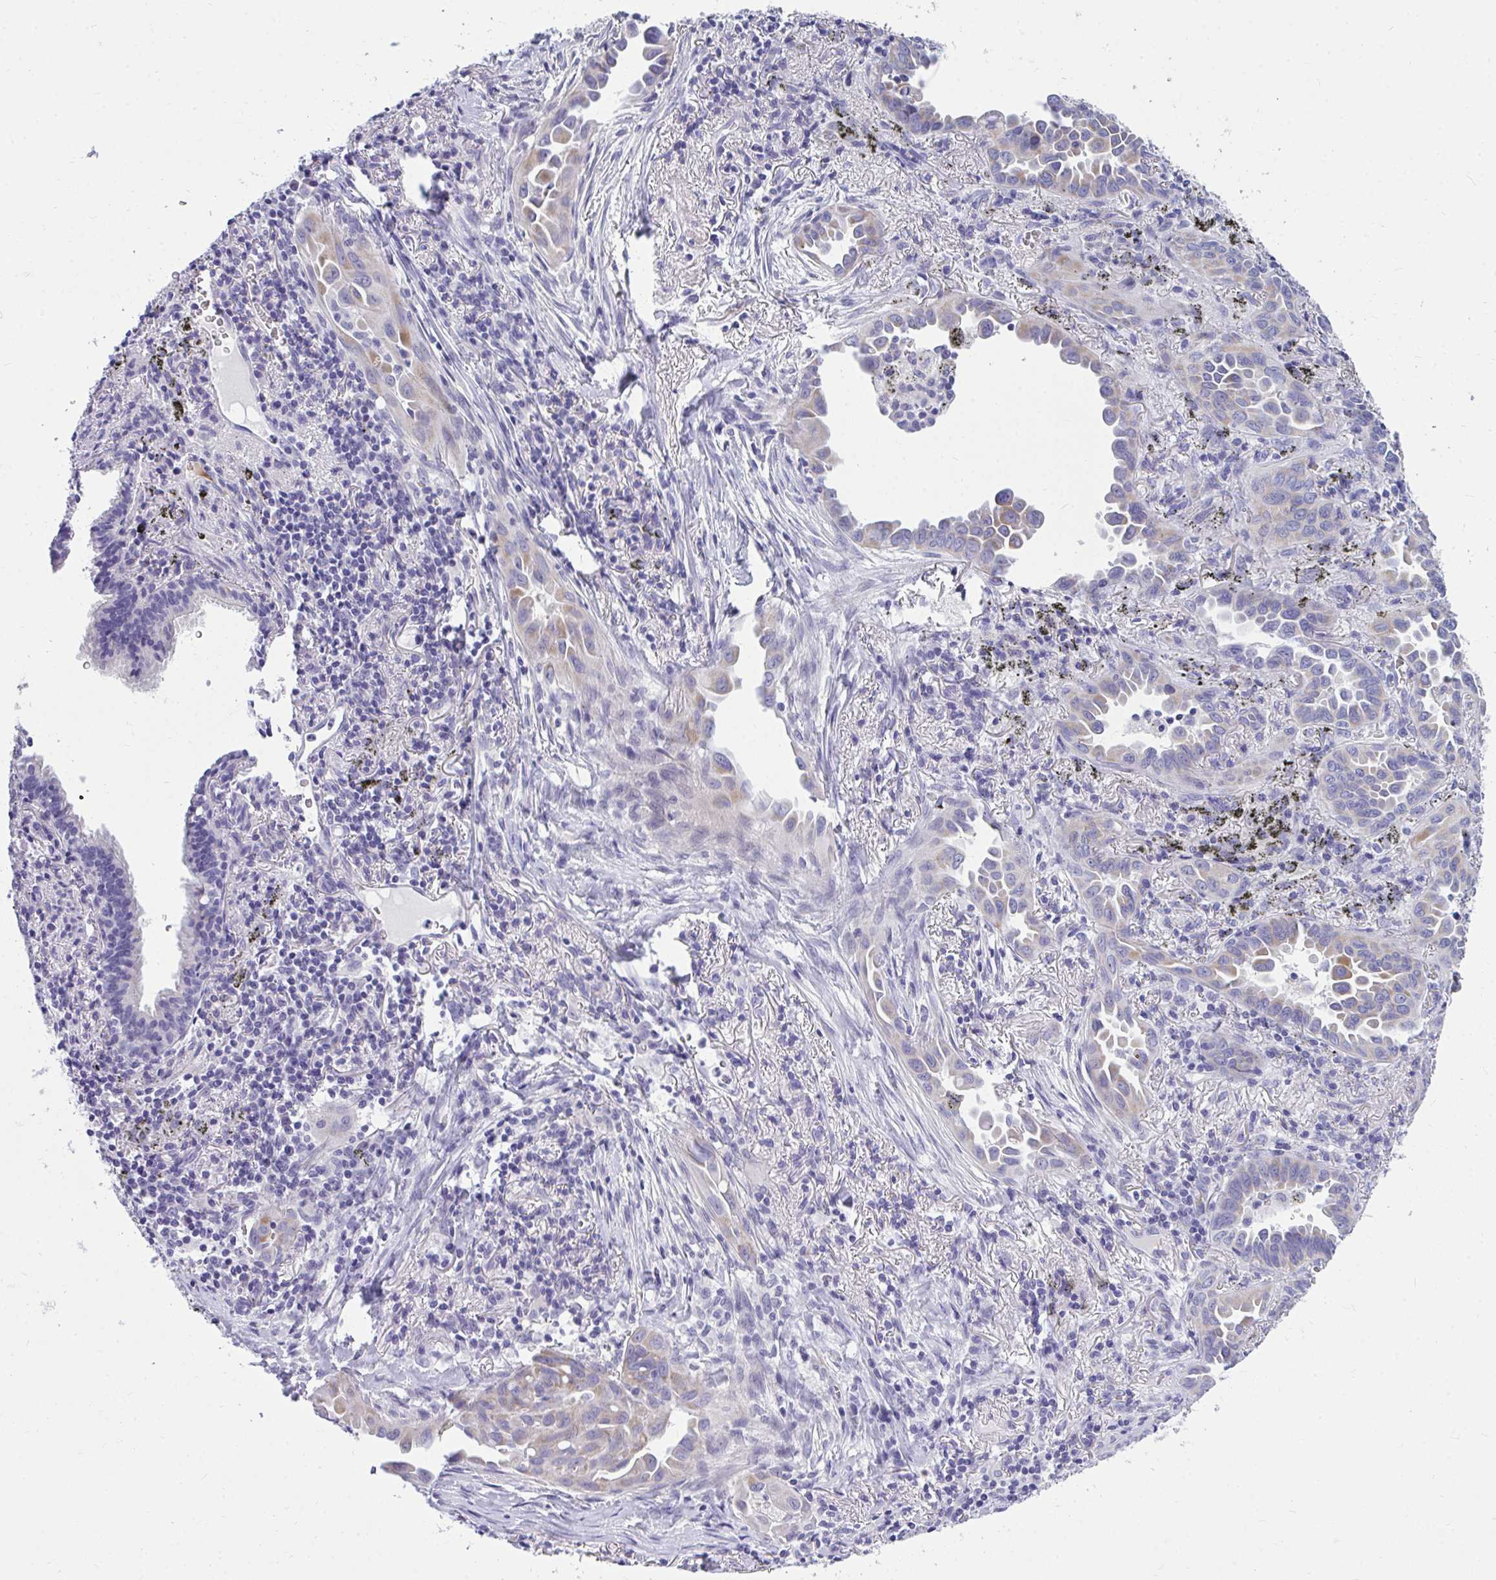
{"staining": {"intensity": "moderate", "quantity": "25%-75%", "location": "cytoplasmic/membranous"}, "tissue": "lung cancer", "cell_type": "Tumor cells", "image_type": "cancer", "snomed": [{"axis": "morphology", "description": "Adenocarcinoma, NOS"}, {"axis": "topography", "description": "Lung"}], "caption": "Tumor cells demonstrate moderate cytoplasmic/membranous expression in approximately 25%-75% of cells in lung cancer.", "gene": "TSBP1", "patient": {"sex": "male", "age": 68}}